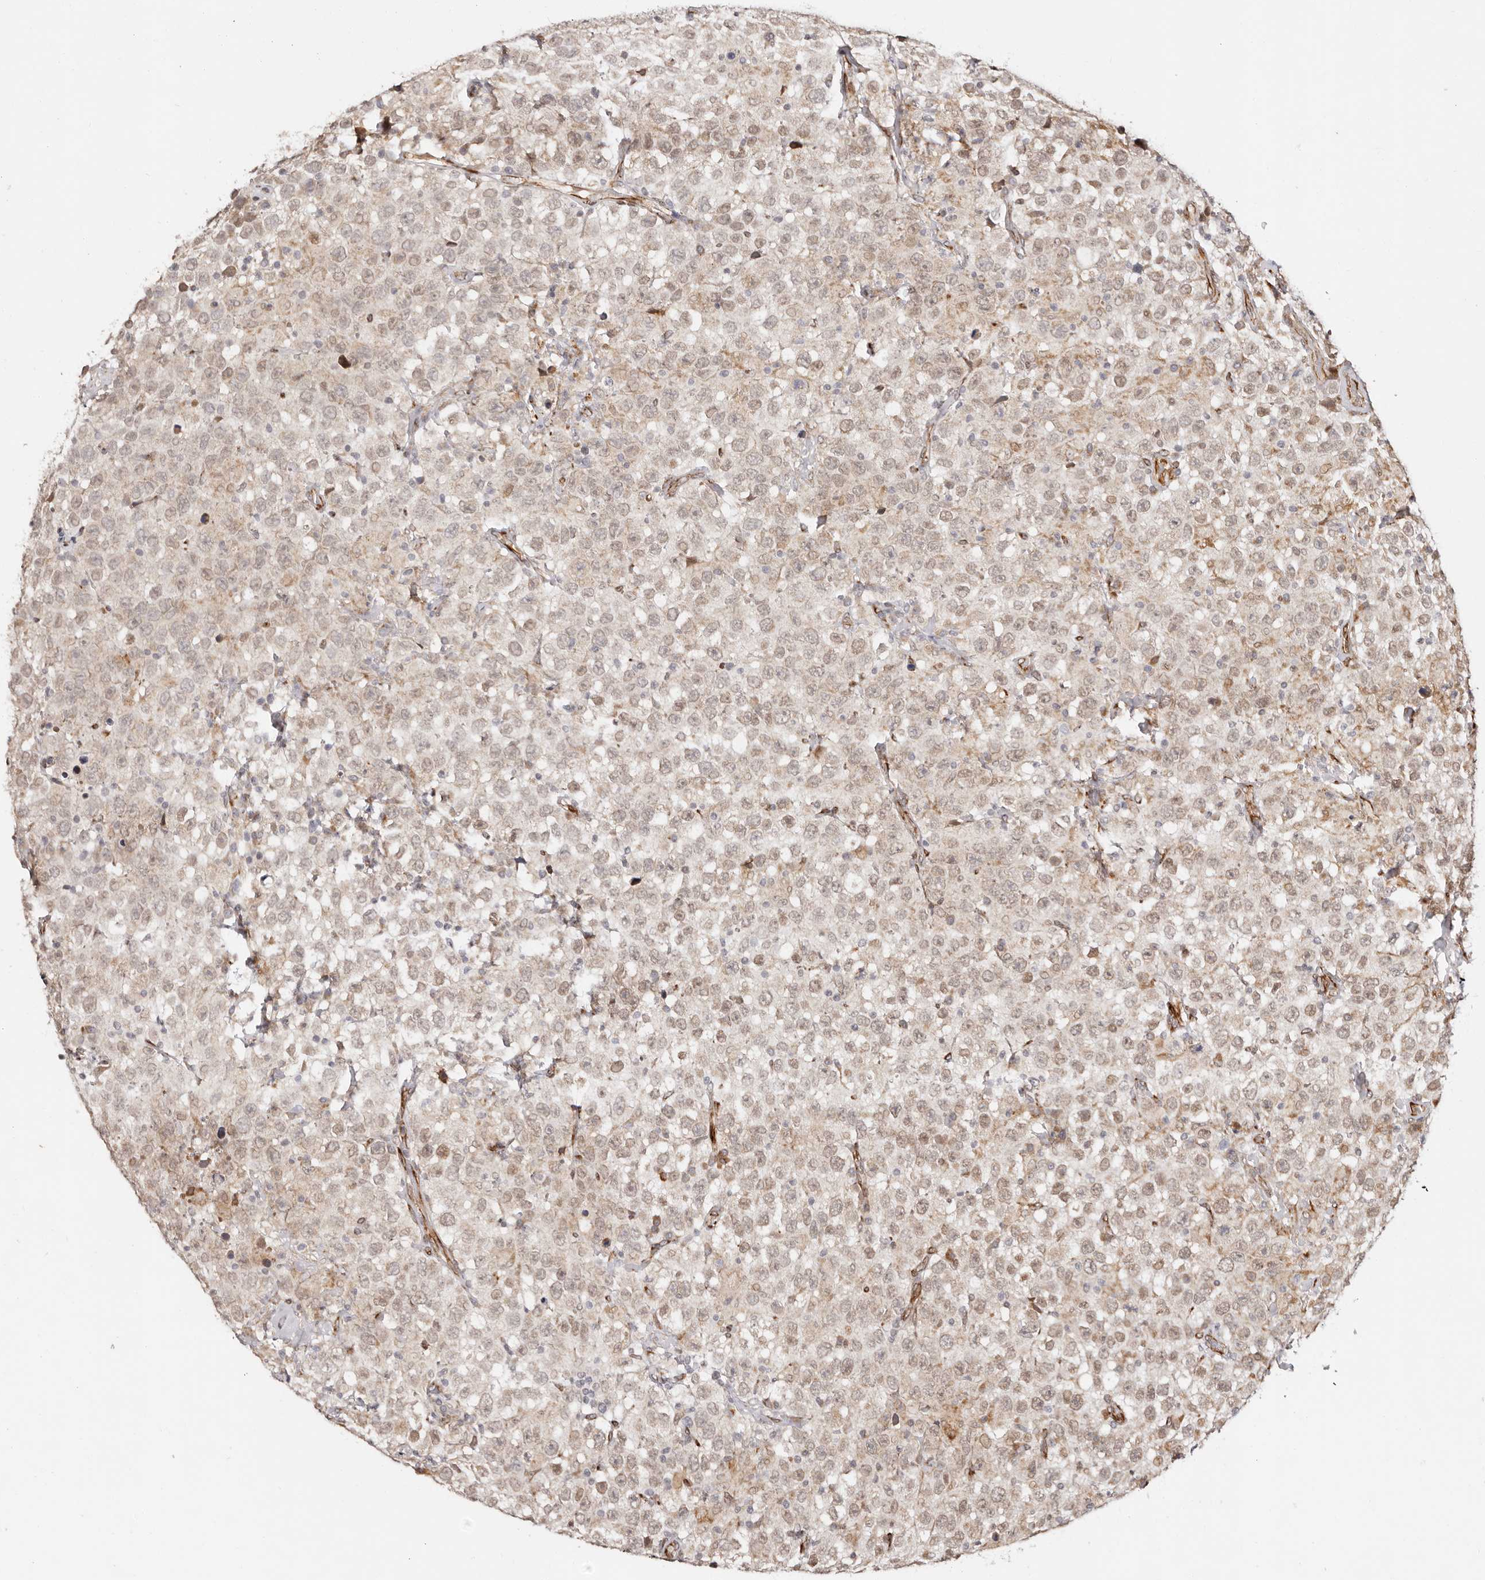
{"staining": {"intensity": "weak", "quantity": "25%-75%", "location": "nuclear"}, "tissue": "testis cancer", "cell_type": "Tumor cells", "image_type": "cancer", "snomed": [{"axis": "morphology", "description": "Seminoma, NOS"}, {"axis": "topography", "description": "Testis"}], "caption": "Immunohistochemistry (DAB (3,3'-diaminobenzidine)) staining of human seminoma (testis) displays weak nuclear protein expression in approximately 25%-75% of tumor cells. The staining was performed using DAB (3,3'-diaminobenzidine) to visualize the protein expression in brown, while the nuclei were stained in blue with hematoxylin (Magnification: 20x).", "gene": "BCL2L15", "patient": {"sex": "male", "age": 41}}